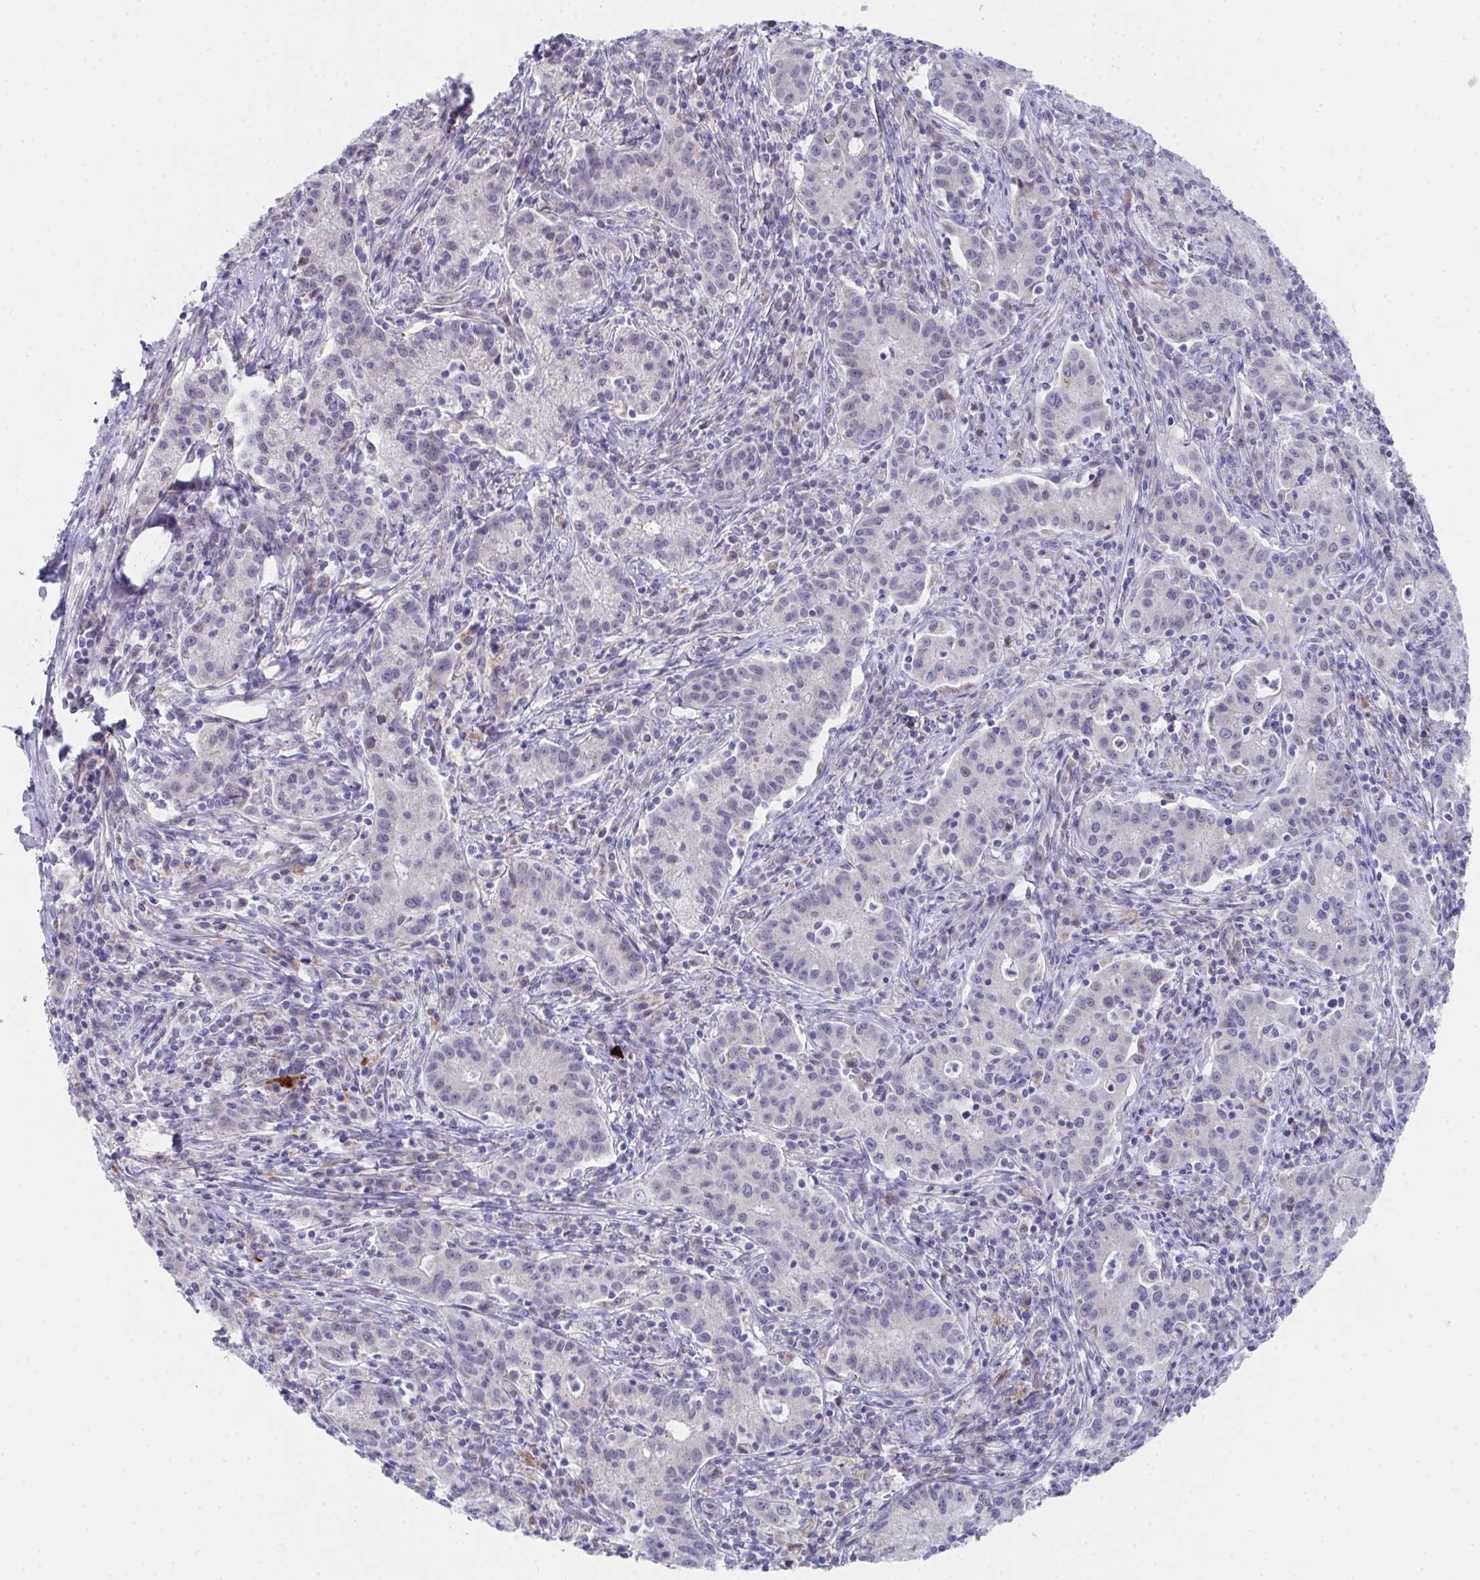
{"staining": {"intensity": "negative", "quantity": "none", "location": "none"}, "tissue": "cervical cancer", "cell_type": "Tumor cells", "image_type": "cancer", "snomed": [{"axis": "morphology", "description": "Normal tissue, NOS"}, {"axis": "morphology", "description": "Adenocarcinoma, NOS"}, {"axis": "topography", "description": "Cervix"}], "caption": "The histopathology image reveals no staining of tumor cells in adenocarcinoma (cervical).", "gene": "VWDE", "patient": {"sex": "female", "age": 44}}